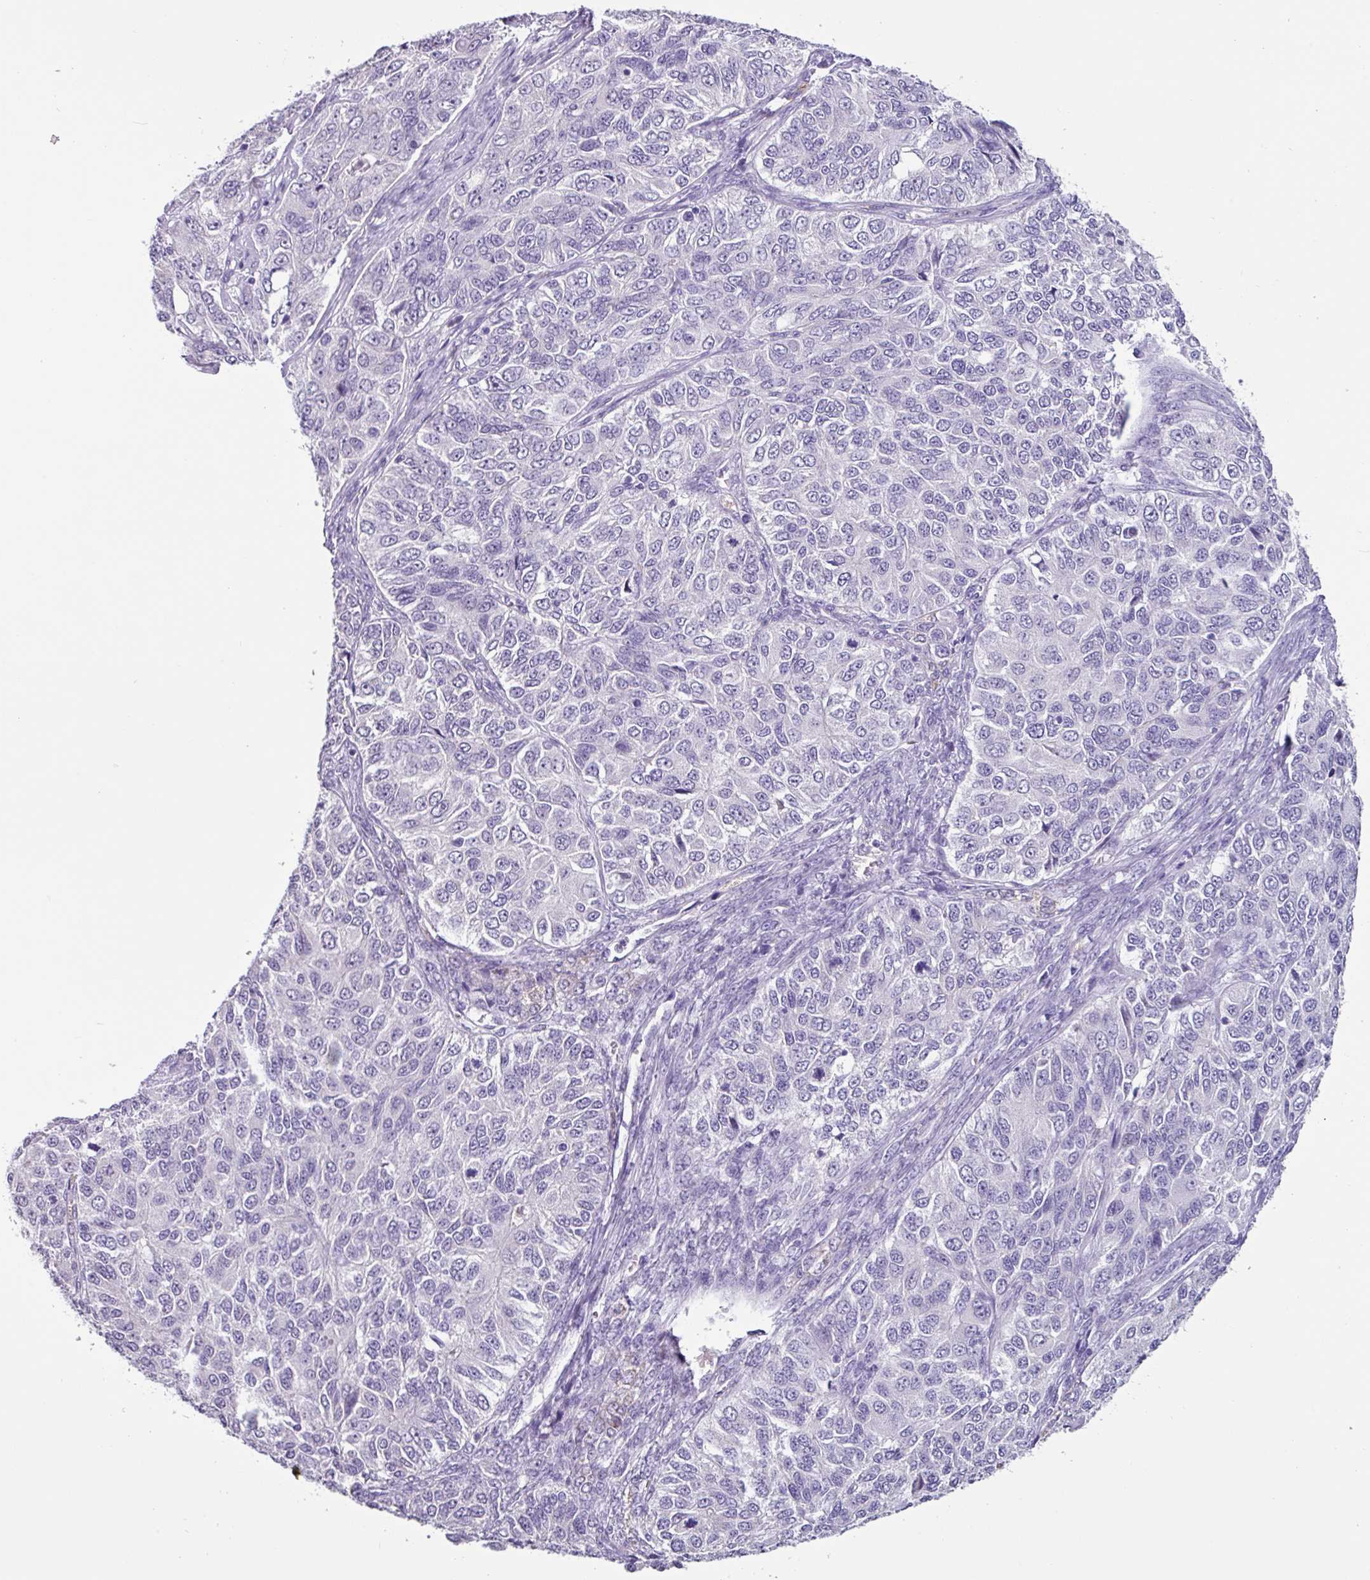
{"staining": {"intensity": "negative", "quantity": "none", "location": "none"}, "tissue": "ovarian cancer", "cell_type": "Tumor cells", "image_type": "cancer", "snomed": [{"axis": "morphology", "description": "Carcinoma, endometroid"}, {"axis": "topography", "description": "Ovary"}], "caption": "Immunohistochemistry (IHC) of human ovarian cancer exhibits no expression in tumor cells.", "gene": "OTX1", "patient": {"sex": "female", "age": 51}}